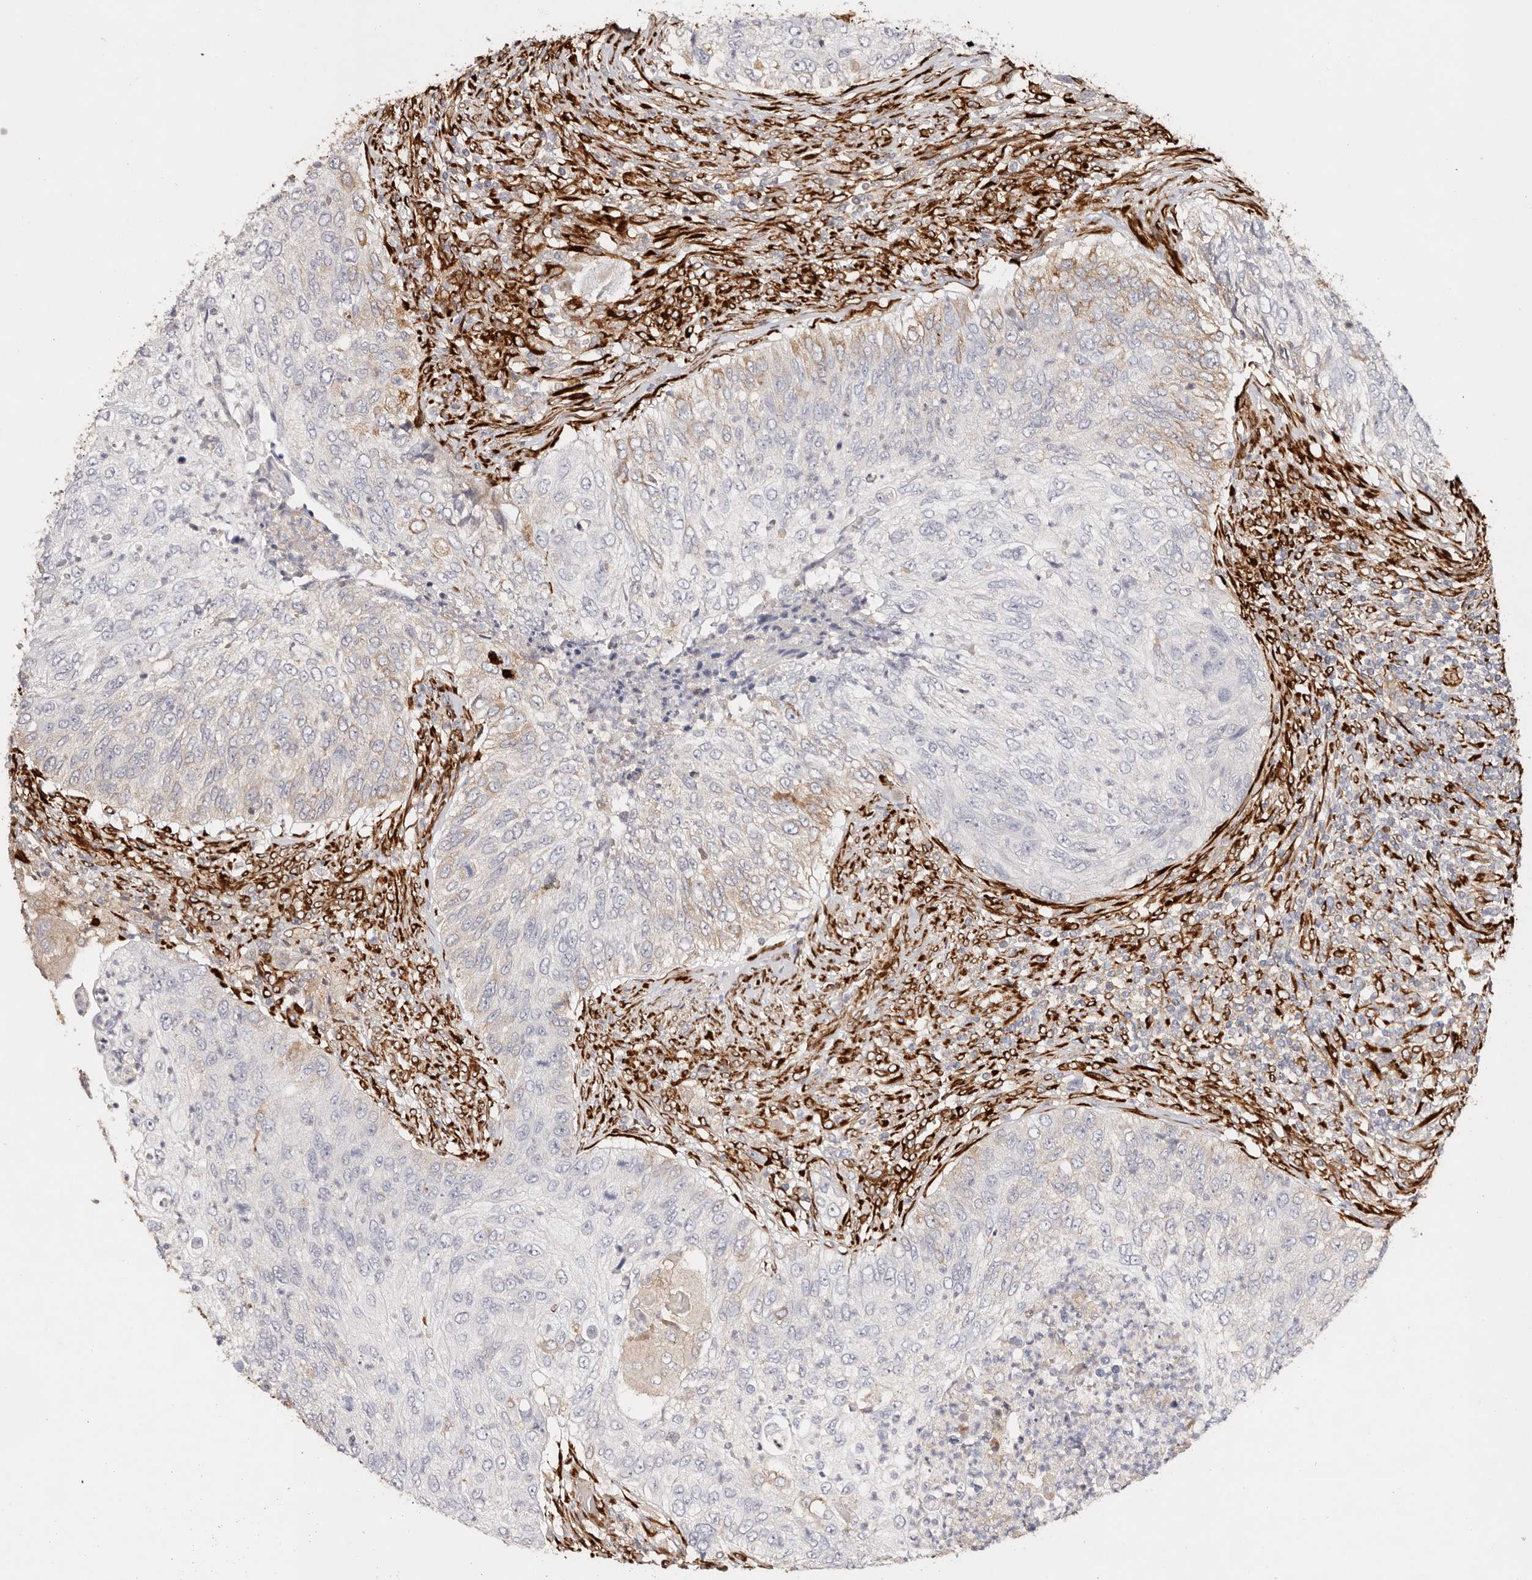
{"staining": {"intensity": "moderate", "quantity": "<25%", "location": "cytoplasmic/membranous"}, "tissue": "urothelial cancer", "cell_type": "Tumor cells", "image_type": "cancer", "snomed": [{"axis": "morphology", "description": "Urothelial carcinoma, High grade"}, {"axis": "topography", "description": "Urinary bladder"}], "caption": "This is an image of immunohistochemistry staining of urothelial carcinoma (high-grade), which shows moderate staining in the cytoplasmic/membranous of tumor cells.", "gene": "SERPINH1", "patient": {"sex": "female", "age": 60}}